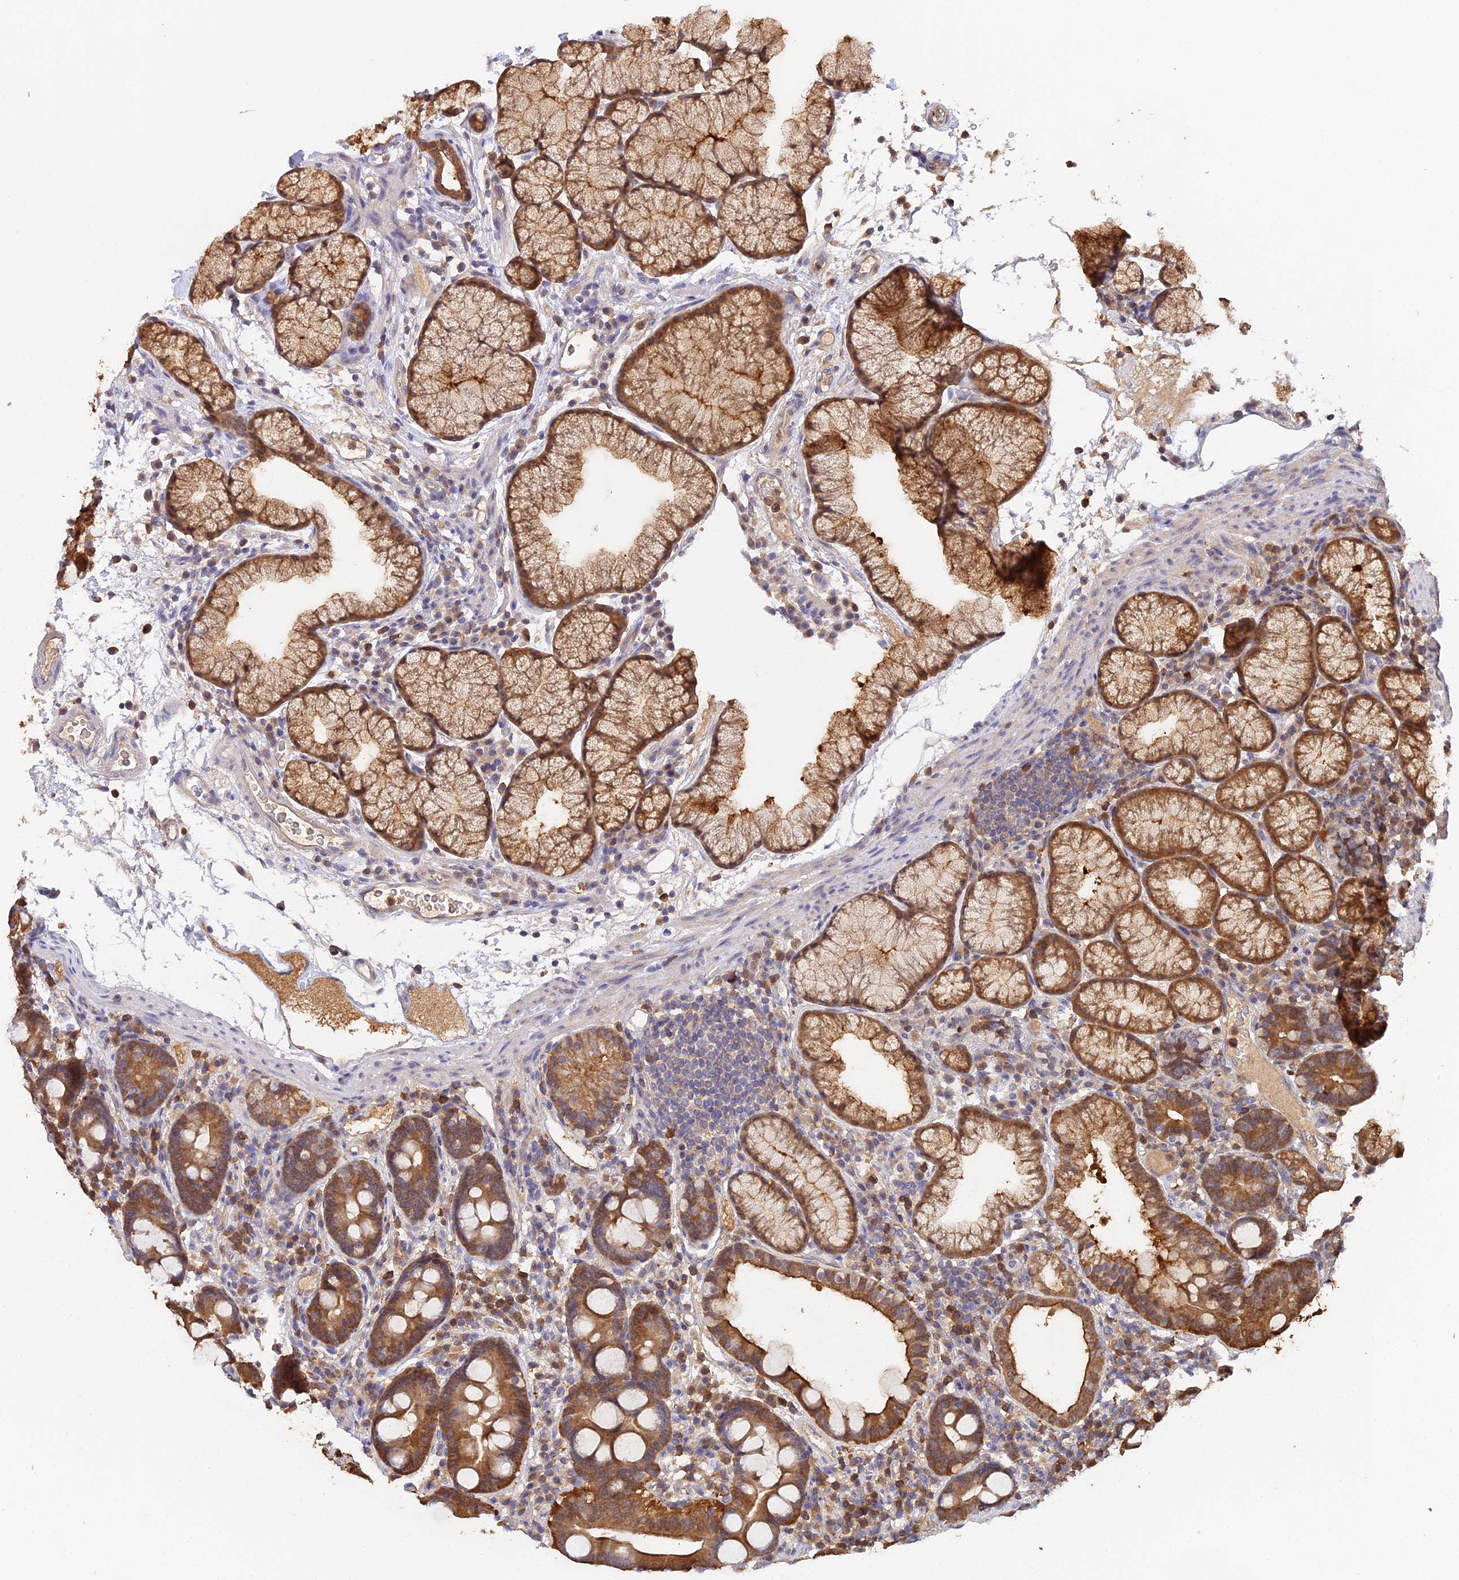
{"staining": {"intensity": "strong", "quantity": ">75%", "location": "cytoplasmic/membranous"}, "tissue": "duodenum", "cell_type": "Glandular cells", "image_type": "normal", "snomed": [{"axis": "morphology", "description": "Normal tissue, NOS"}, {"axis": "topography", "description": "Duodenum"}], "caption": "Immunohistochemical staining of unremarkable duodenum demonstrates high levels of strong cytoplasmic/membranous positivity in about >75% of glandular cells. The staining was performed using DAB (3,3'-diaminobenzidine), with brown indicating positive protein expression. Nuclei are stained blue with hematoxylin.", "gene": "FBP1", "patient": {"sex": "male", "age": 54}}